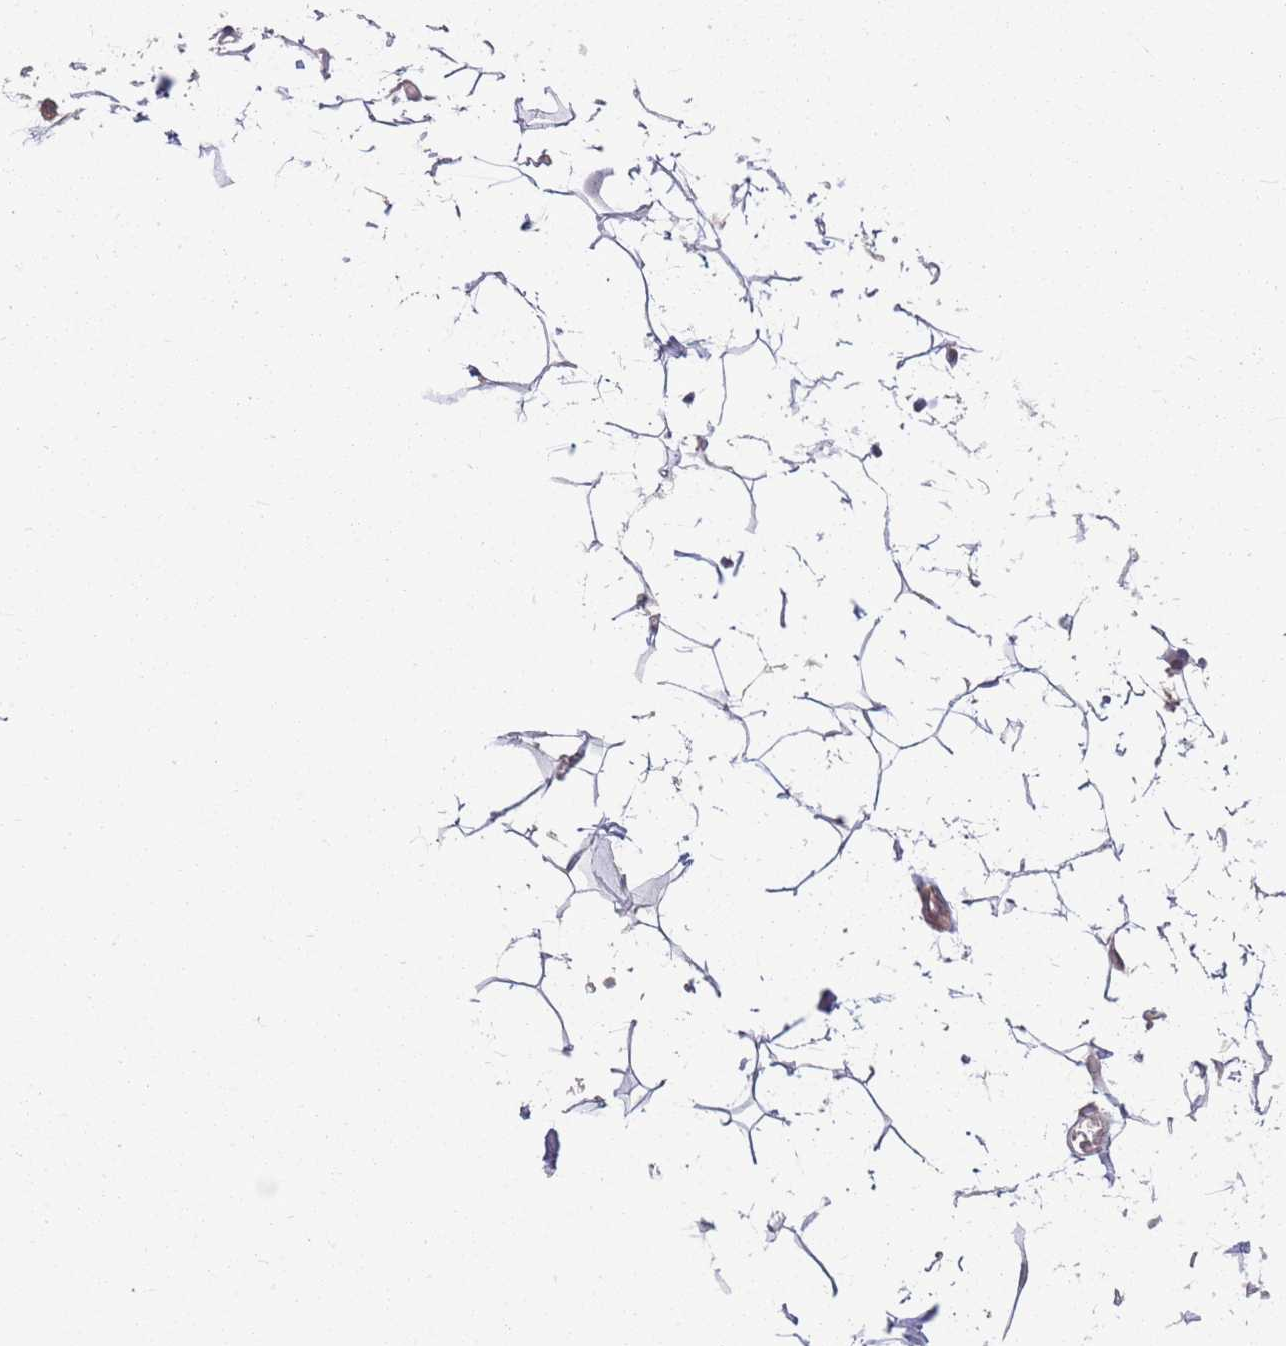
{"staining": {"intensity": "negative", "quantity": "none", "location": "none"}, "tissue": "adipose tissue", "cell_type": "Adipocytes", "image_type": "normal", "snomed": [{"axis": "morphology", "description": "Normal tissue, NOS"}, {"axis": "topography", "description": "Breast"}], "caption": "The immunohistochemistry photomicrograph has no significant expression in adipocytes of adipose tissue. (DAB (3,3'-diaminobenzidine) immunohistochemistry, high magnification).", "gene": "PPP1R27", "patient": {"sex": "female", "age": 26}}